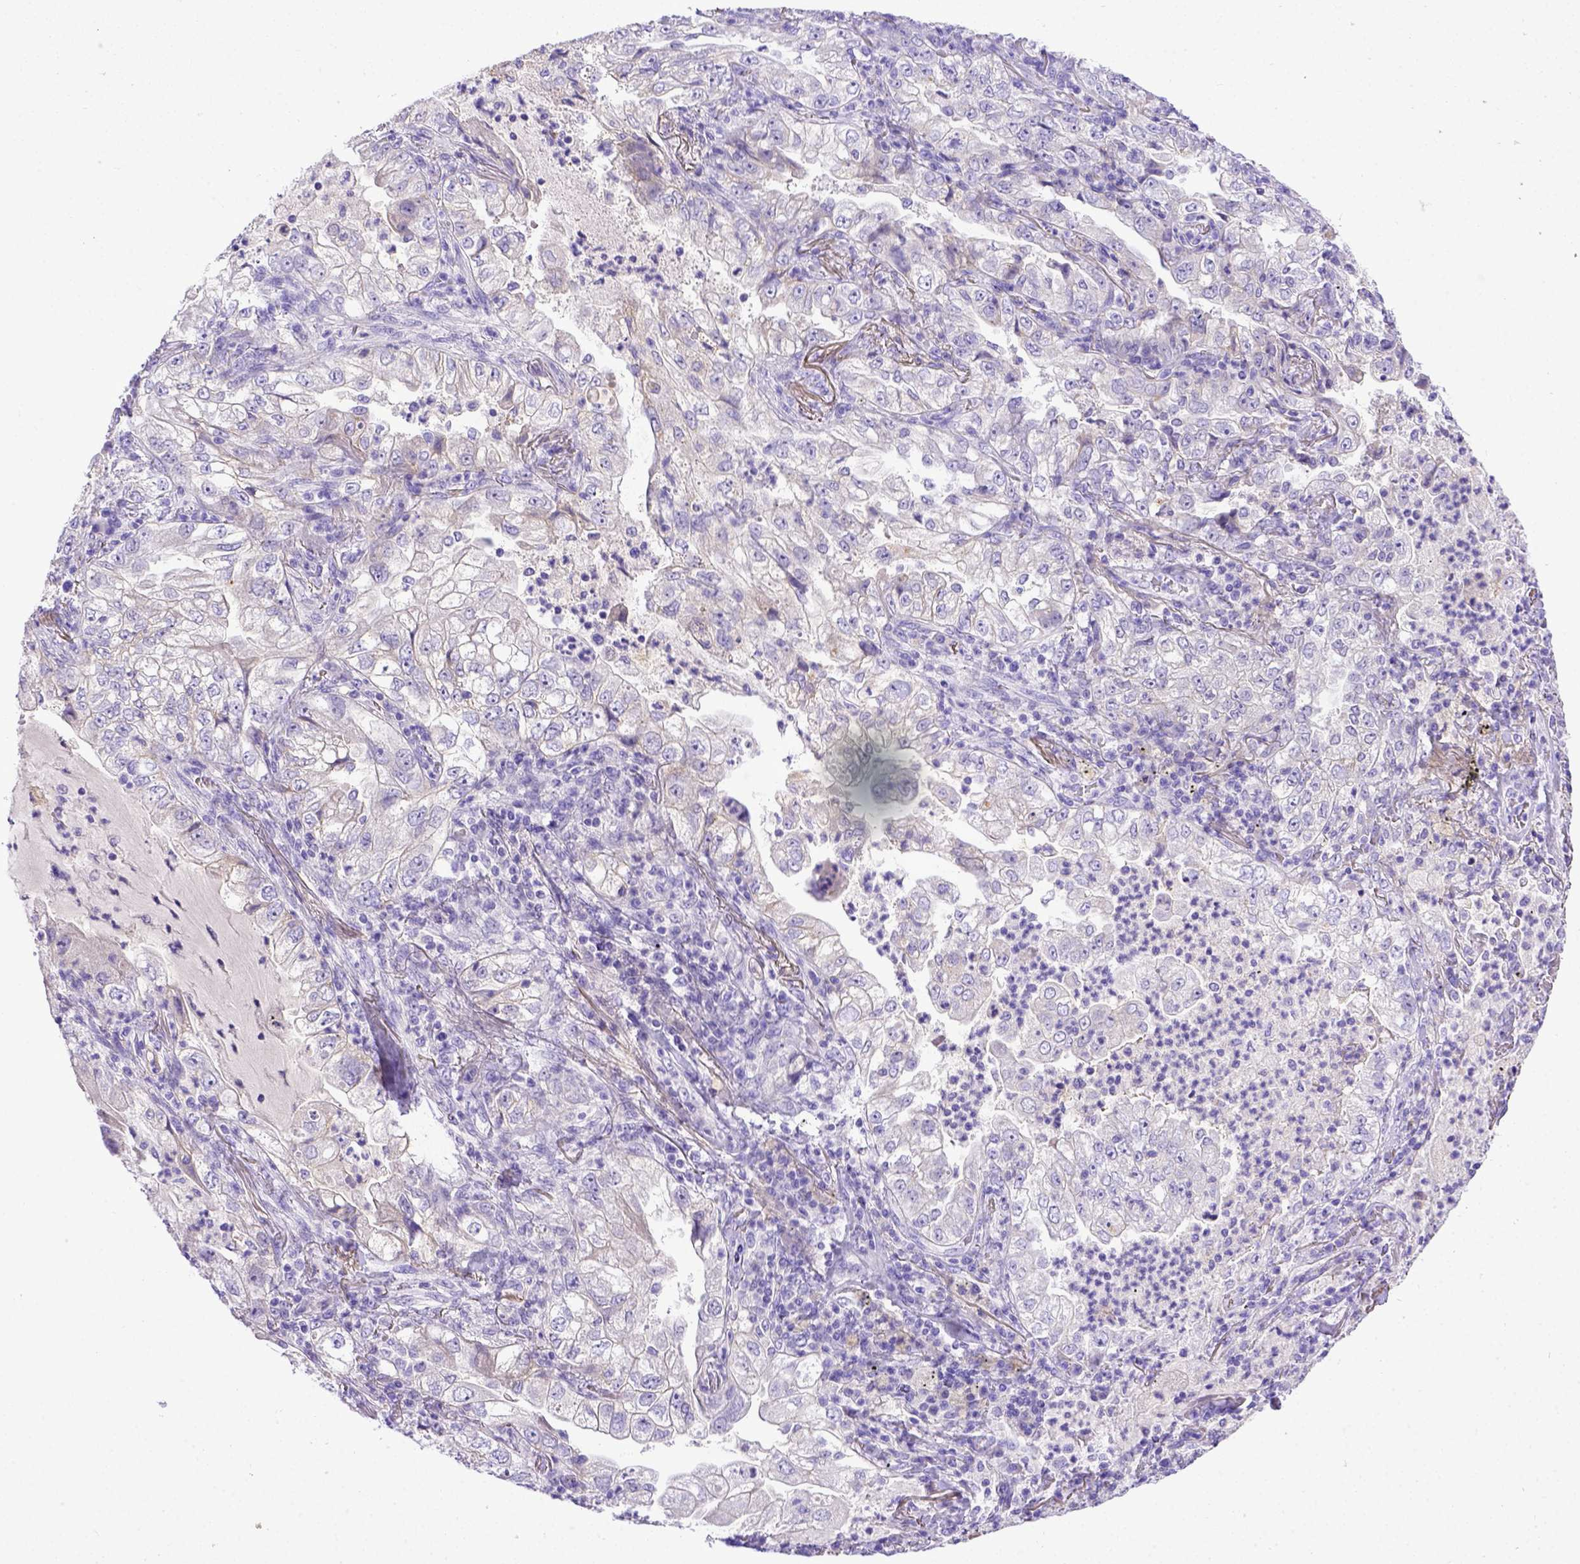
{"staining": {"intensity": "negative", "quantity": "none", "location": "none"}, "tissue": "lung cancer", "cell_type": "Tumor cells", "image_type": "cancer", "snomed": [{"axis": "morphology", "description": "Adenocarcinoma, NOS"}, {"axis": "topography", "description": "Lung"}], "caption": "This is an IHC photomicrograph of human adenocarcinoma (lung). There is no positivity in tumor cells.", "gene": "BTN1A1", "patient": {"sex": "female", "age": 73}}